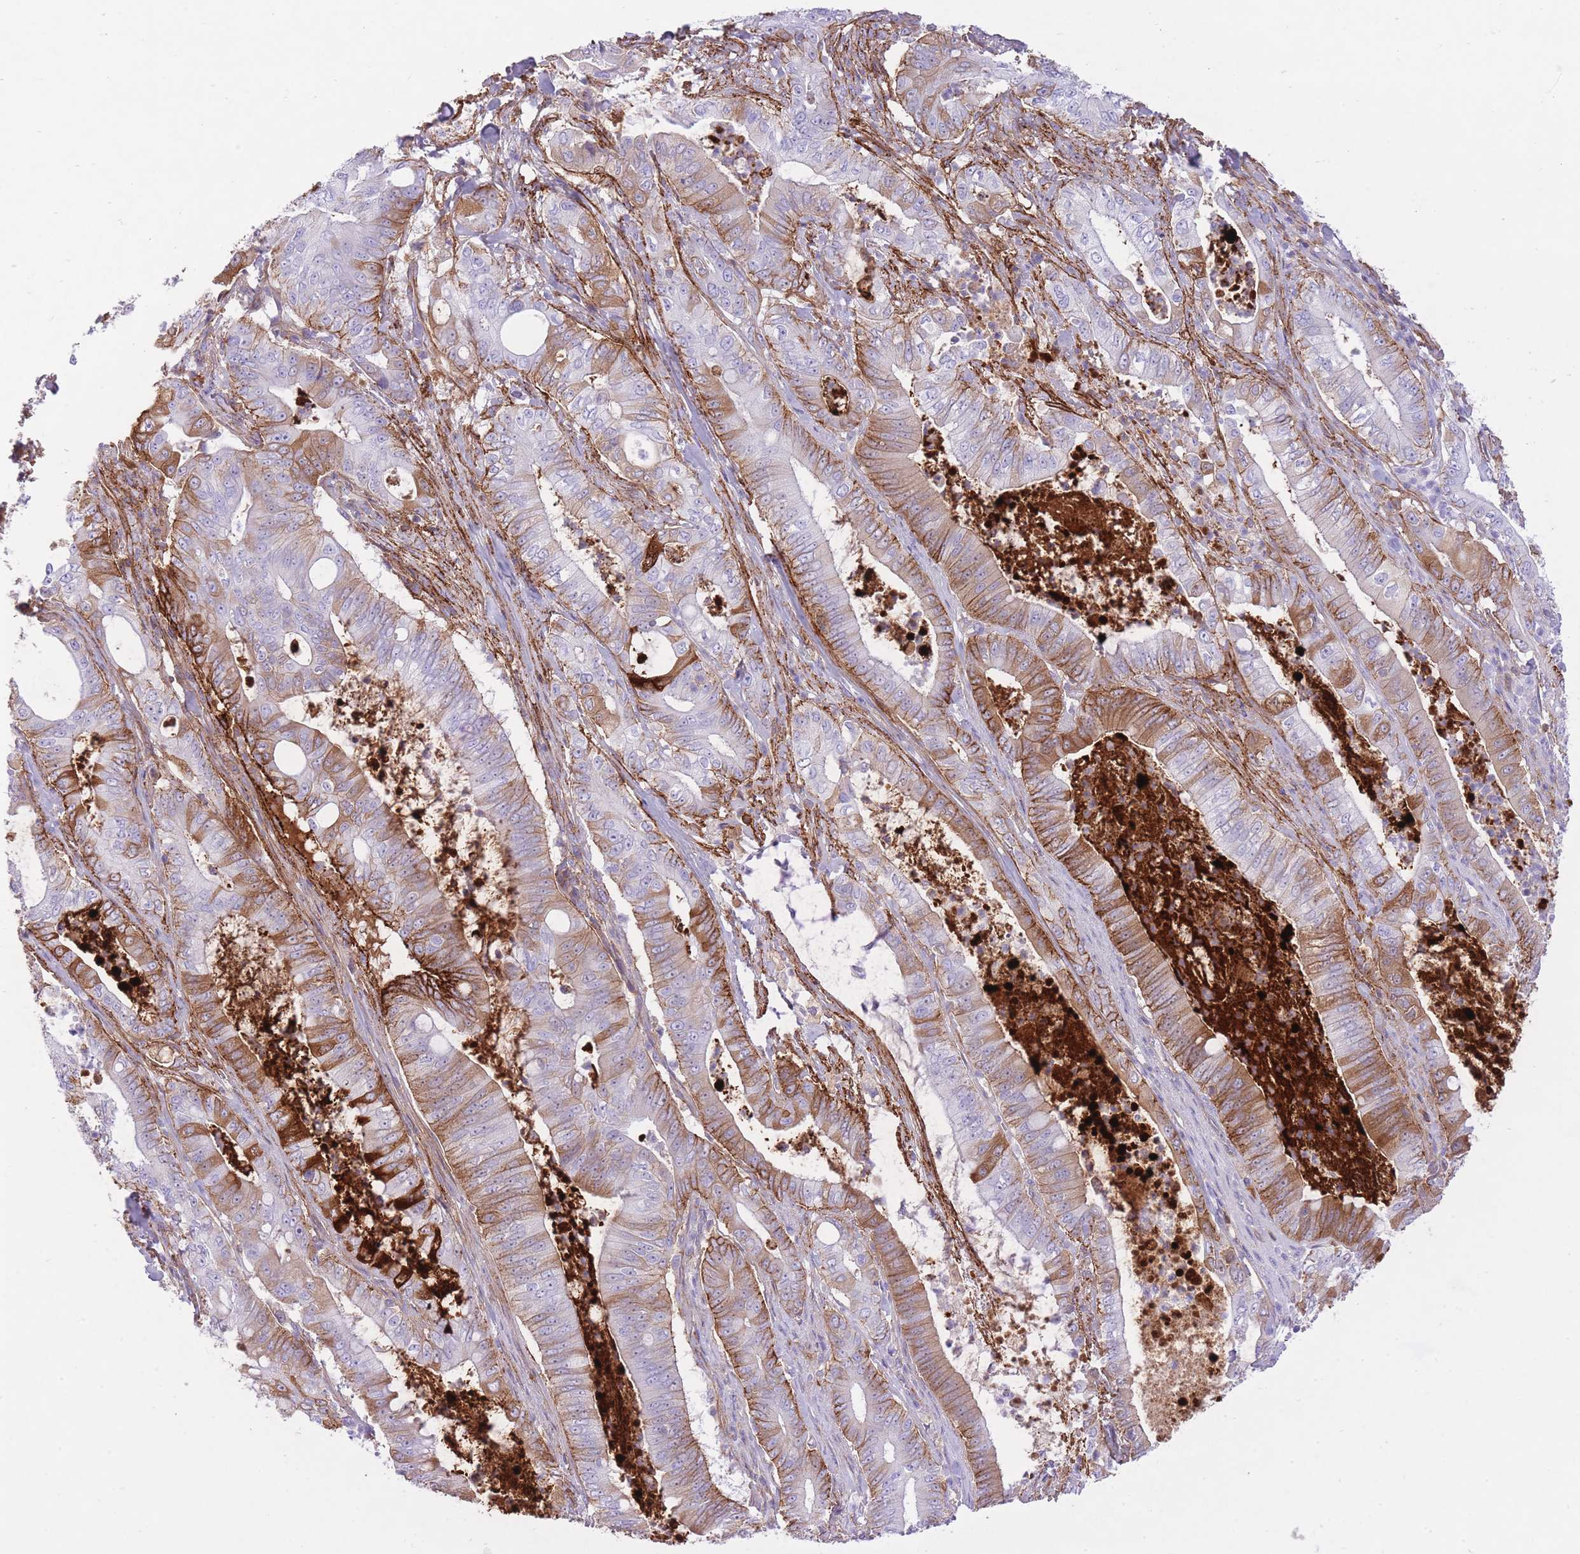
{"staining": {"intensity": "moderate", "quantity": "25%-75%", "location": "cytoplasmic/membranous"}, "tissue": "pancreatic cancer", "cell_type": "Tumor cells", "image_type": "cancer", "snomed": [{"axis": "morphology", "description": "Adenocarcinoma, NOS"}, {"axis": "topography", "description": "Pancreas"}], "caption": "Immunohistochemistry (IHC) (DAB) staining of pancreatic cancer demonstrates moderate cytoplasmic/membranous protein staining in about 25%-75% of tumor cells. Nuclei are stained in blue.", "gene": "HRG", "patient": {"sex": "male", "age": 71}}